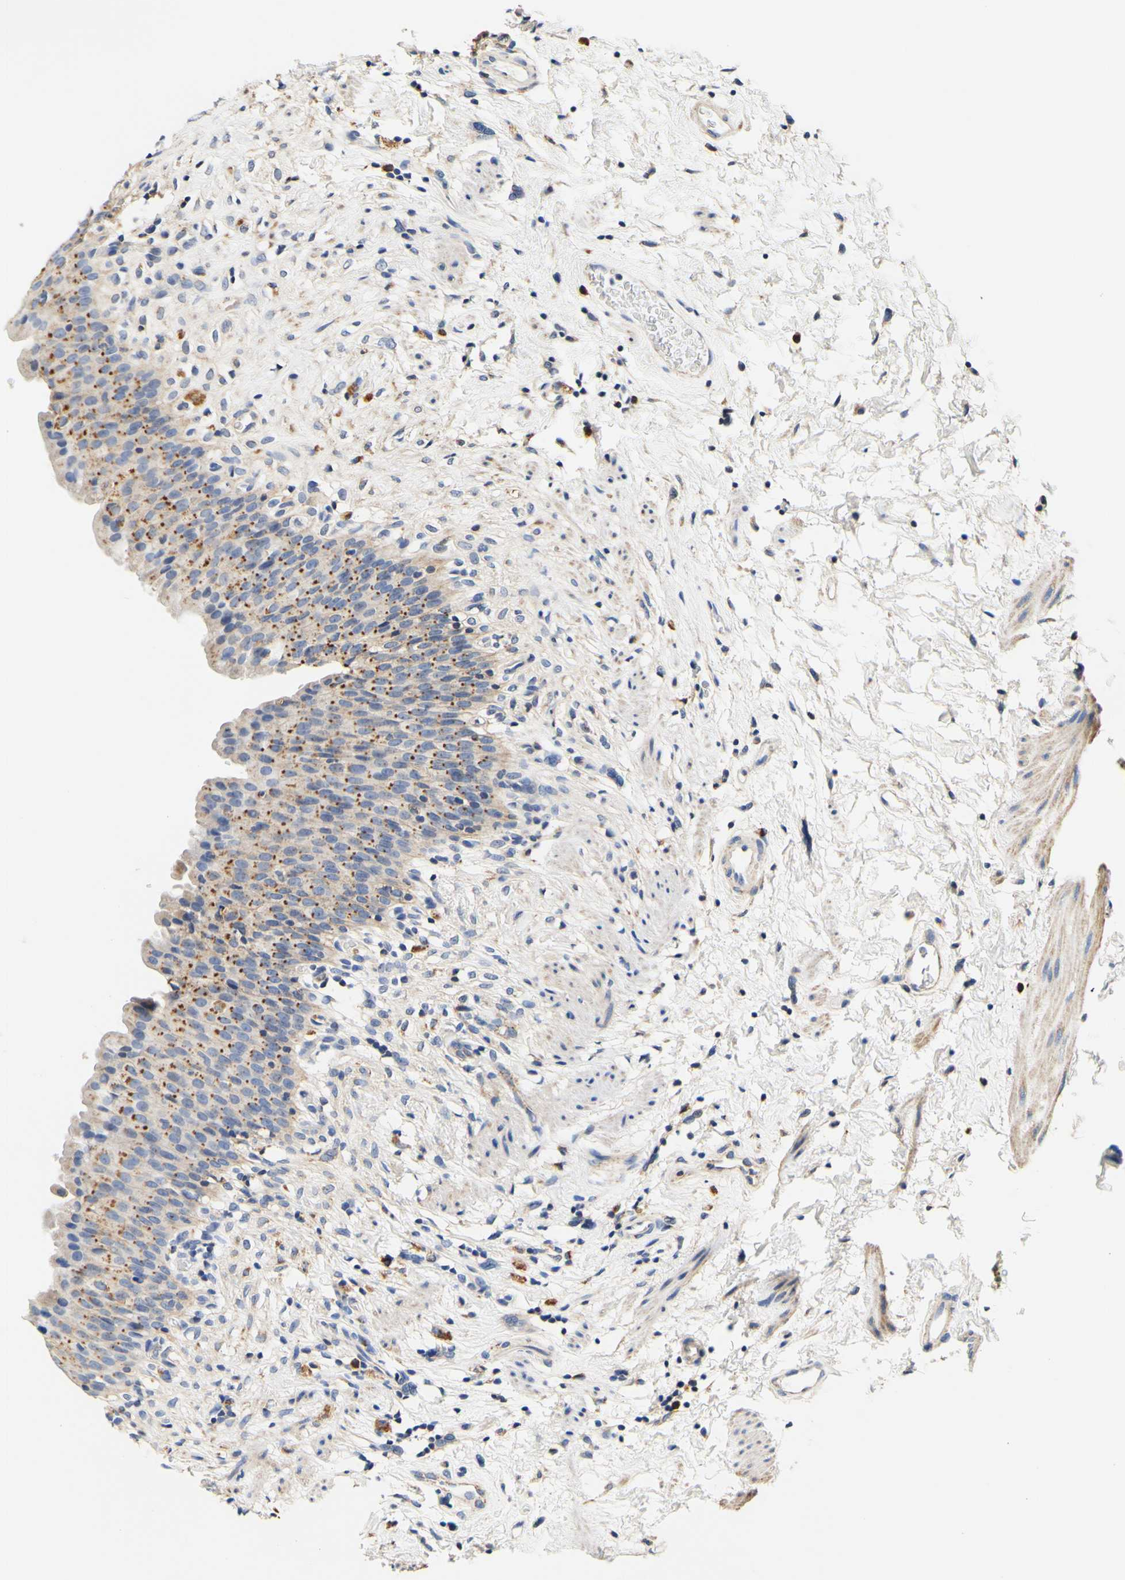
{"staining": {"intensity": "moderate", "quantity": ">75%", "location": "cytoplasmic/membranous"}, "tissue": "urinary bladder", "cell_type": "Urothelial cells", "image_type": "normal", "snomed": [{"axis": "morphology", "description": "Normal tissue, NOS"}, {"axis": "topography", "description": "Urinary bladder"}], "caption": "Human urinary bladder stained with a brown dye demonstrates moderate cytoplasmic/membranous positive expression in about >75% of urothelial cells.", "gene": "CAMK4", "patient": {"sex": "female", "age": 79}}